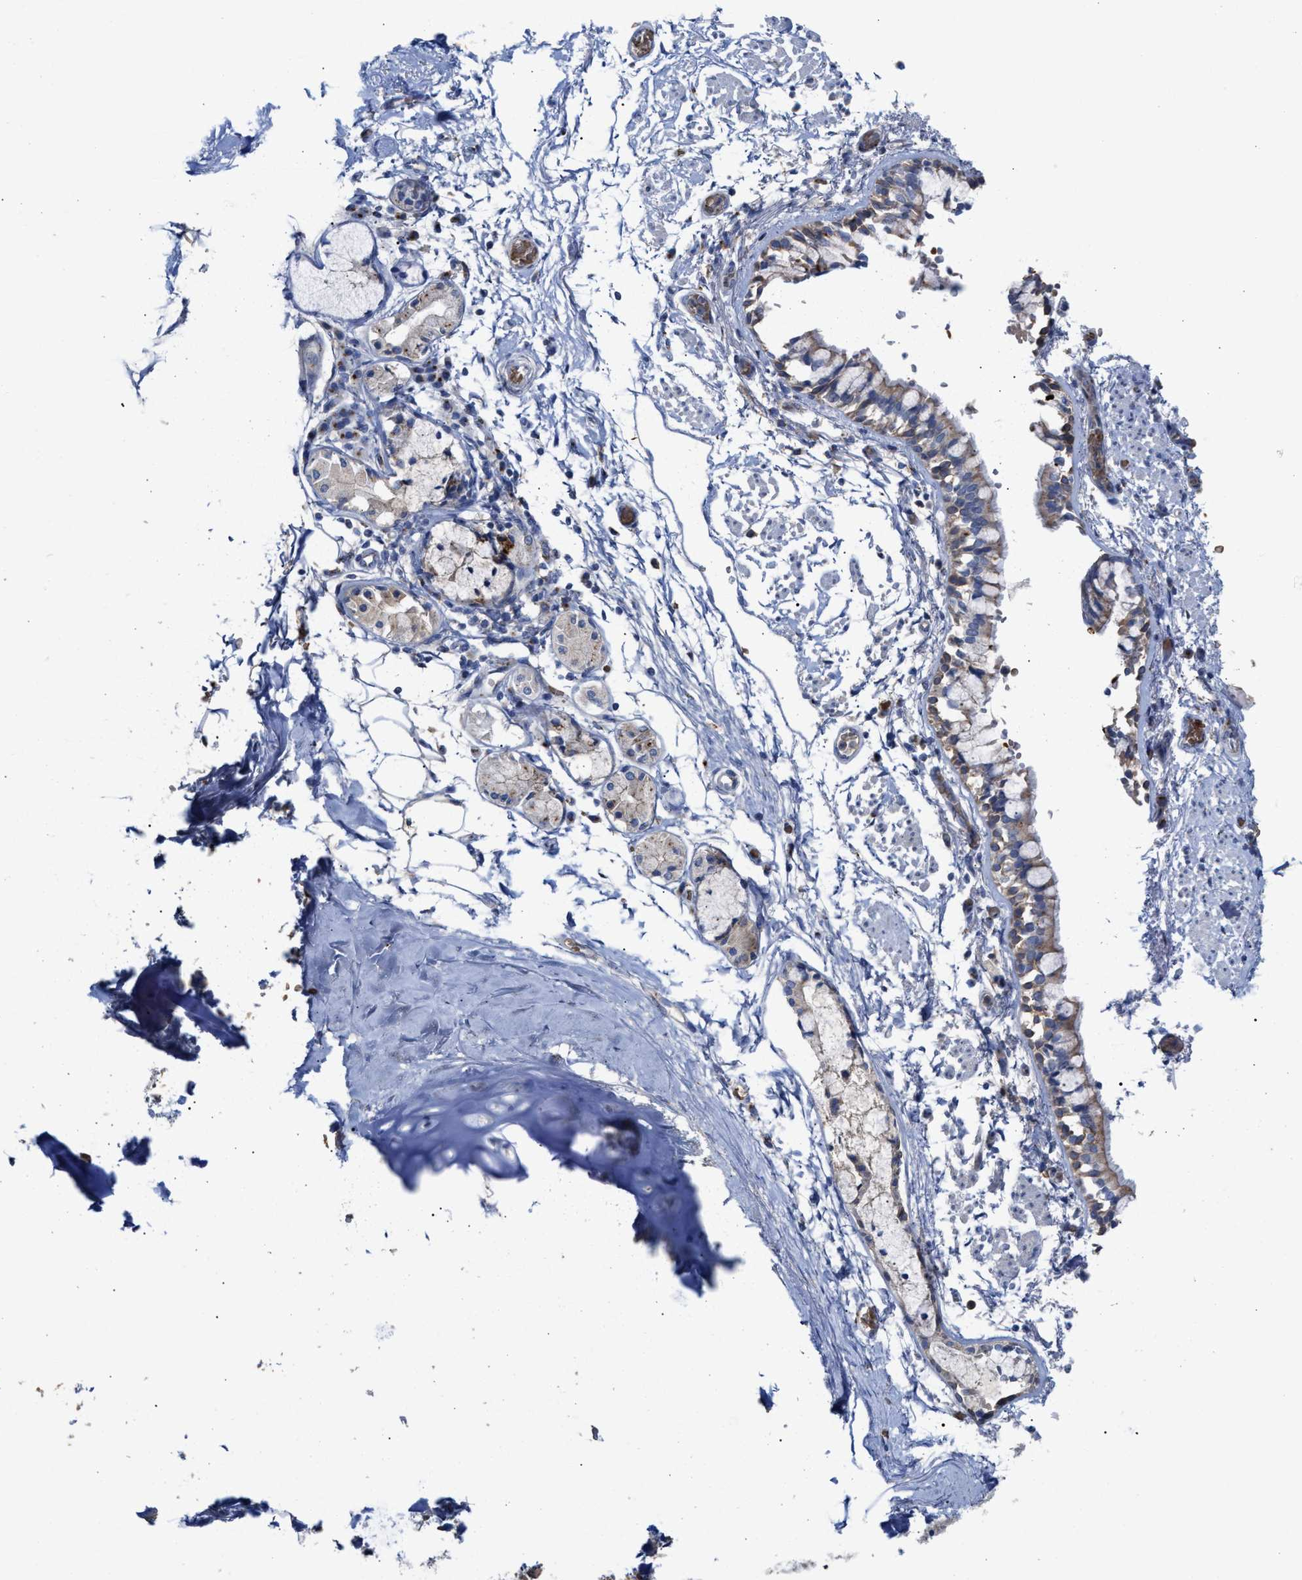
{"staining": {"intensity": "negative", "quantity": "none", "location": "none"}, "tissue": "adipose tissue", "cell_type": "Adipocytes", "image_type": "normal", "snomed": [{"axis": "morphology", "description": "Normal tissue, NOS"}, {"axis": "topography", "description": "Cartilage tissue"}, {"axis": "topography", "description": "Lung"}], "caption": "Photomicrograph shows no significant protein staining in adipocytes of unremarkable adipose tissue.", "gene": "CCL2", "patient": {"sex": "female", "age": 77}}